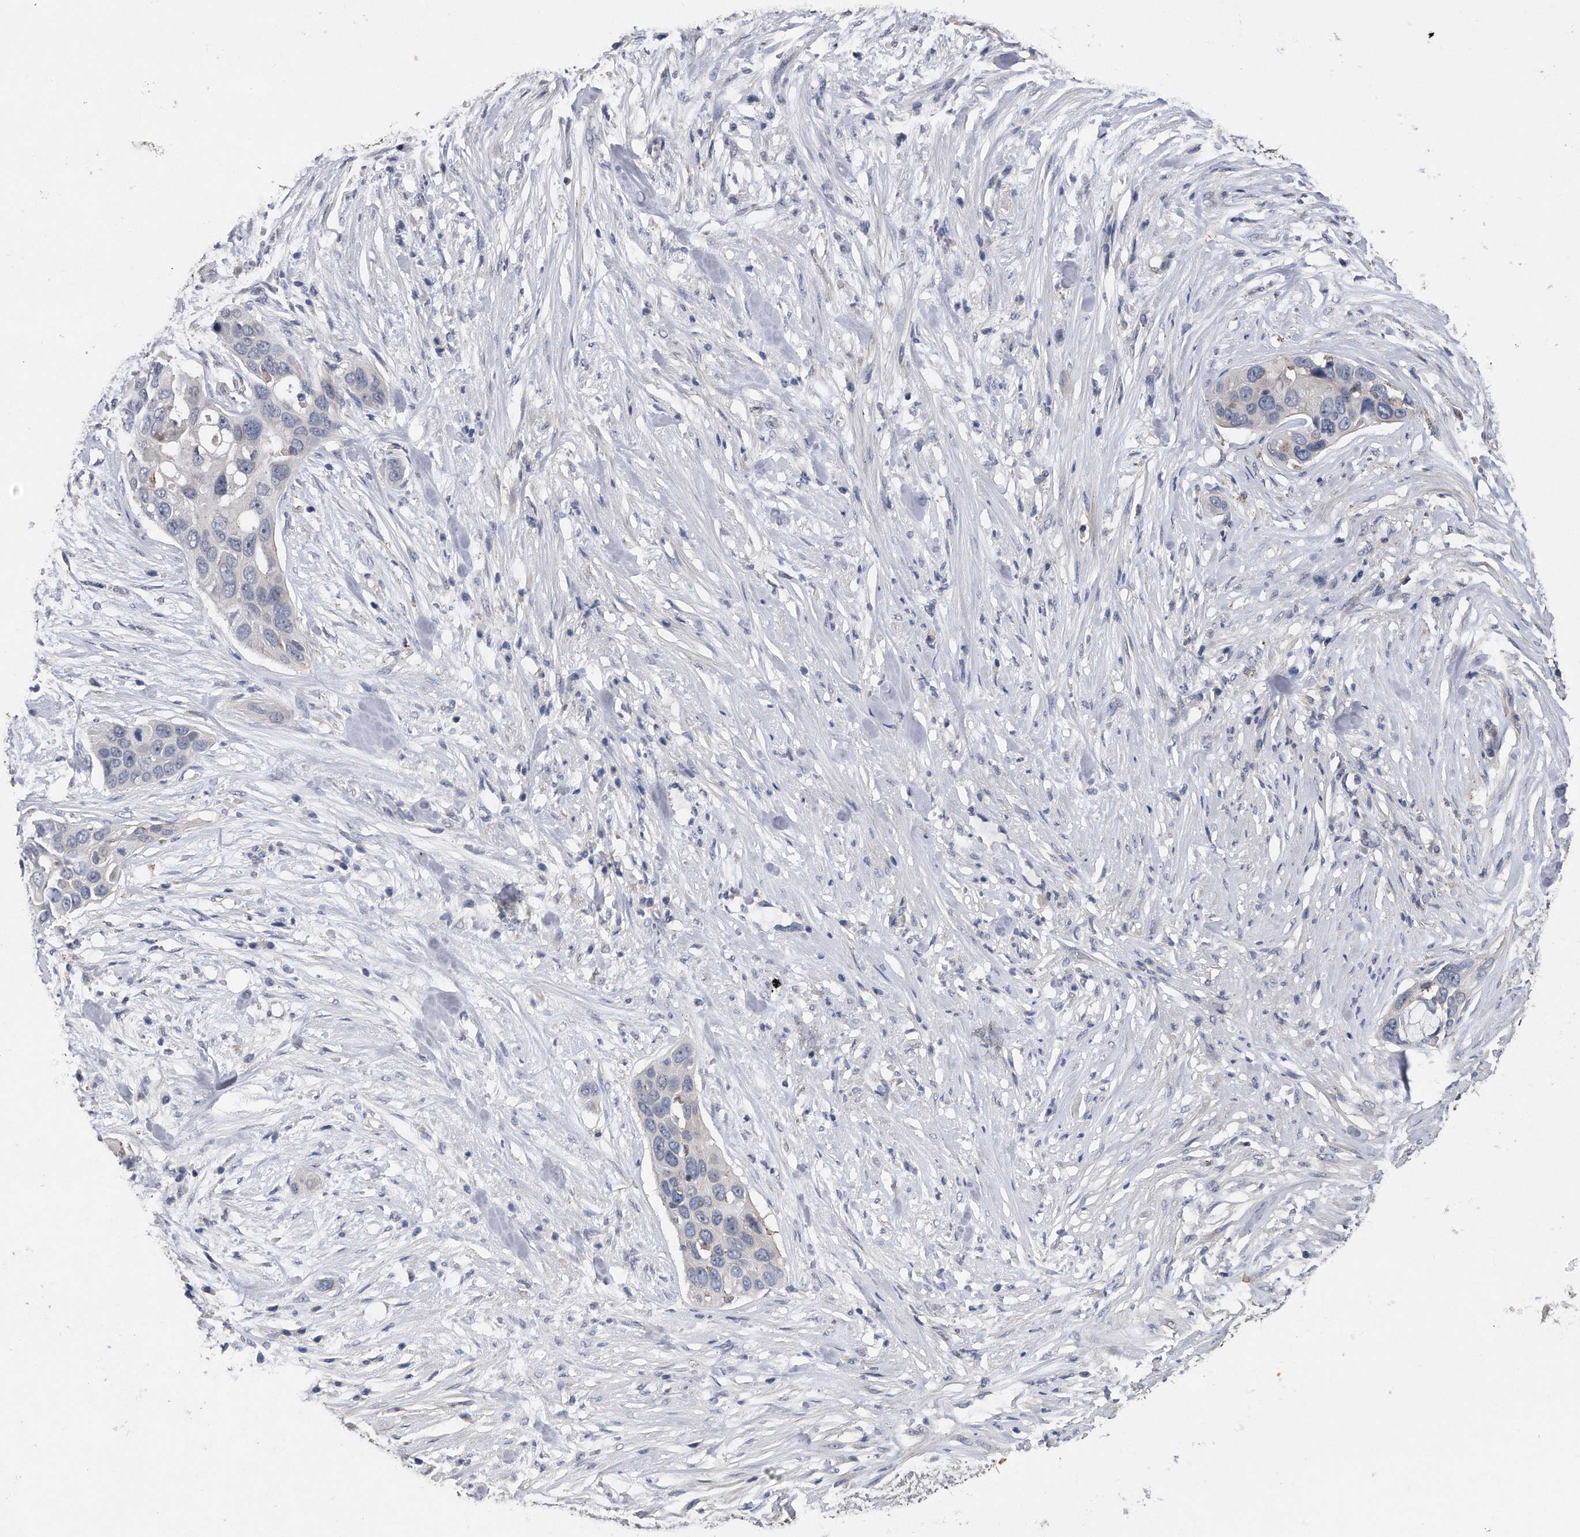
{"staining": {"intensity": "negative", "quantity": "none", "location": "none"}, "tissue": "pancreatic cancer", "cell_type": "Tumor cells", "image_type": "cancer", "snomed": [{"axis": "morphology", "description": "Adenocarcinoma, NOS"}, {"axis": "topography", "description": "Pancreas"}], "caption": "Immunohistochemical staining of pancreatic cancer reveals no significant expression in tumor cells.", "gene": "KCND3", "patient": {"sex": "female", "age": 60}}